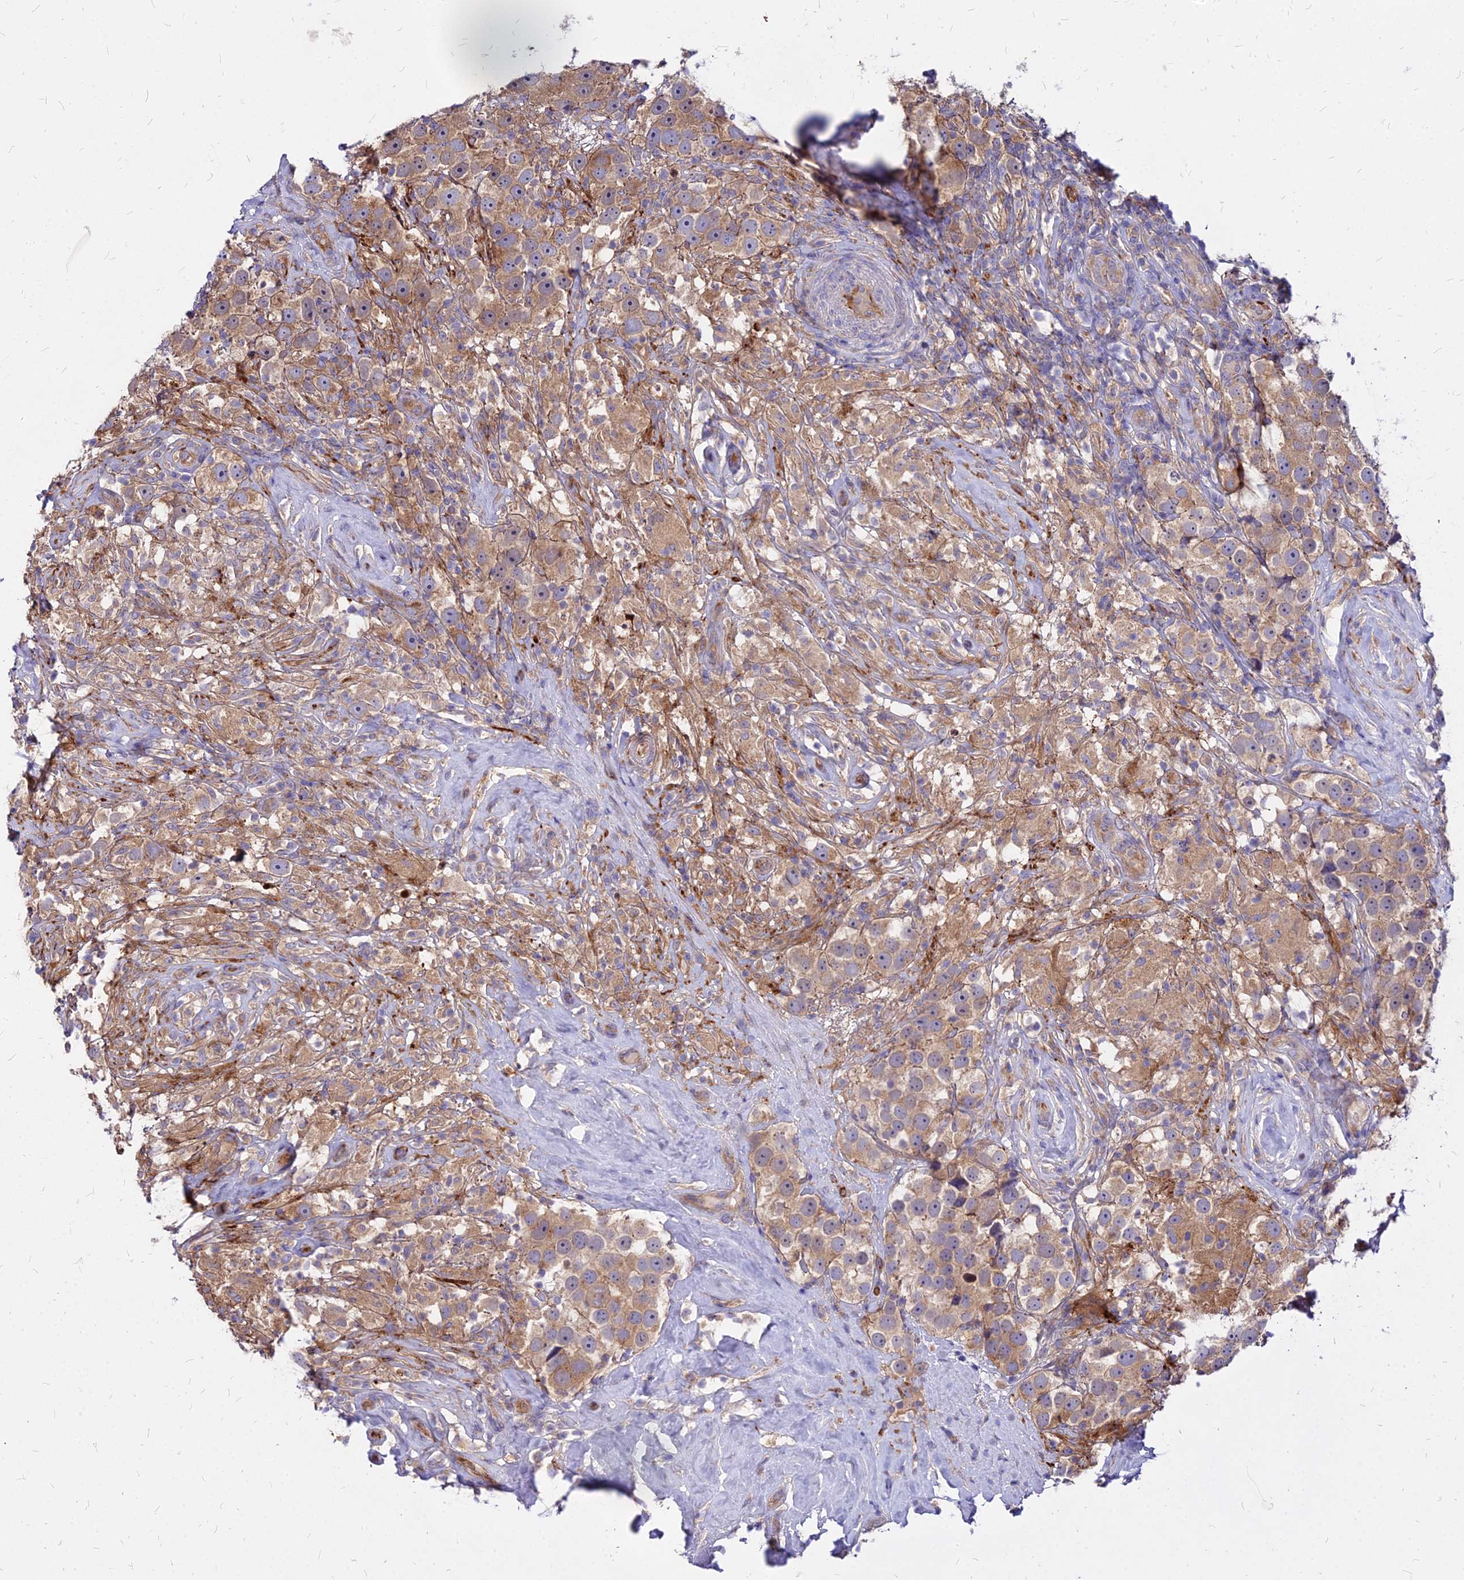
{"staining": {"intensity": "moderate", "quantity": ">75%", "location": "cytoplasmic/membranous"}, "tissue": "testis cancer", "cell_type": "Tumor cells", "image_type": "cancer", "snomed": [{"axis": "morphology", "description": "Seminoma, NOS"}, {"axis": "topography", "description": "Testis"}], "caption": "An immunohistochemistry image of neoplastic tissue is shown. Protein staining in brown labels moderate cytoplasmic/membranous positivity in testis seminoma within tumor cells.", "gene": "COMMD10", "patient": {"sex": "male", "age": 49}}